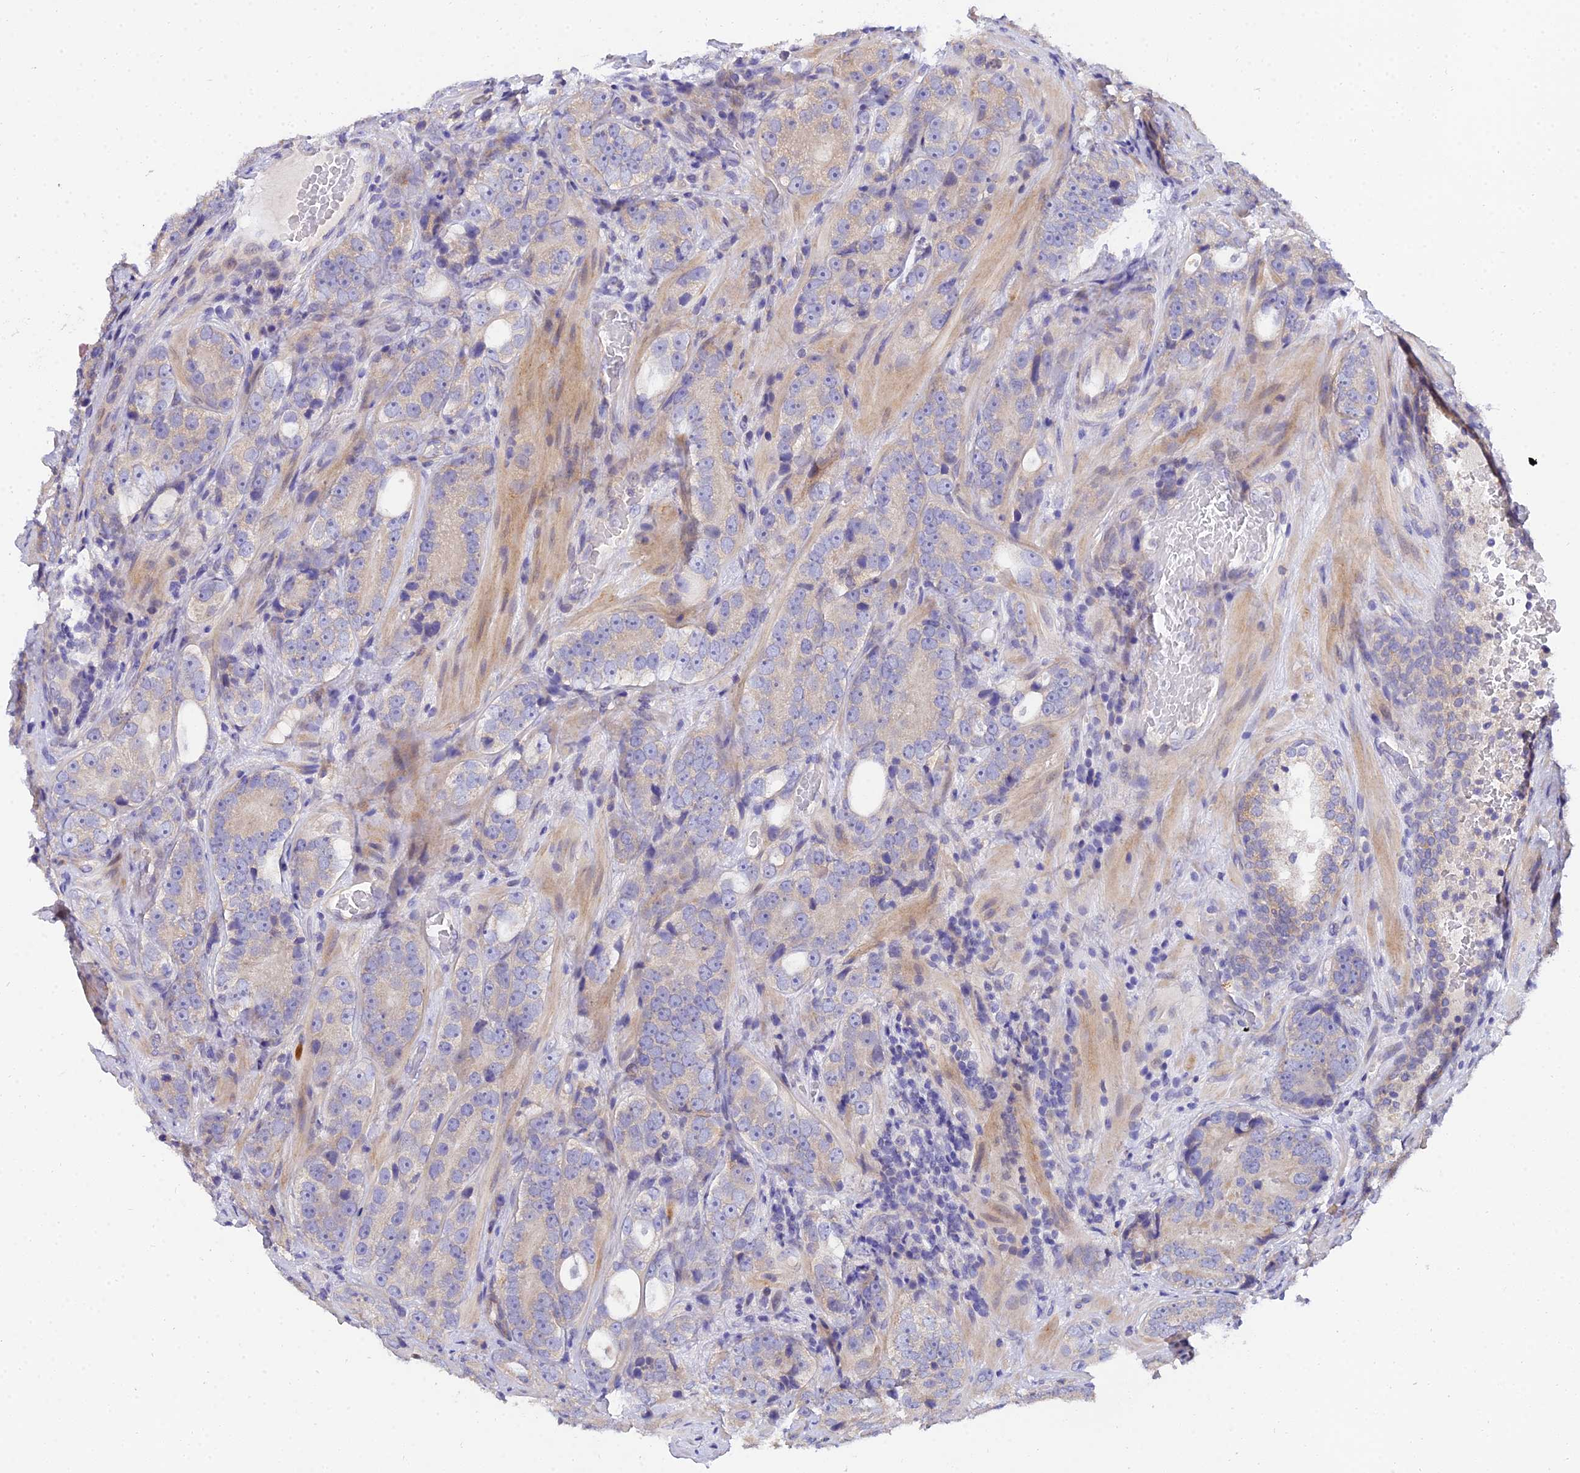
{"staining": {"intensity": "negative", "quantity": "none", "location": "none"}, "tissue": "prostate cancer", "cell_type": "Tumor cells", "image_type": "cancer", "snomed": [{"axis": "morphology", "description": "Adenocarcinoma, High grade"}, {"axis": "topography", "description": "Prostate"}], "caption": "DAB (3,3'-diaminobenzidine) immunohistochemical staining of human high-grade adenocarcinoma (prostate) exhibits no significant positivity in tumor cells.", "gene": "ARL8B", "patient": {"sex": "male", "age": 56}}